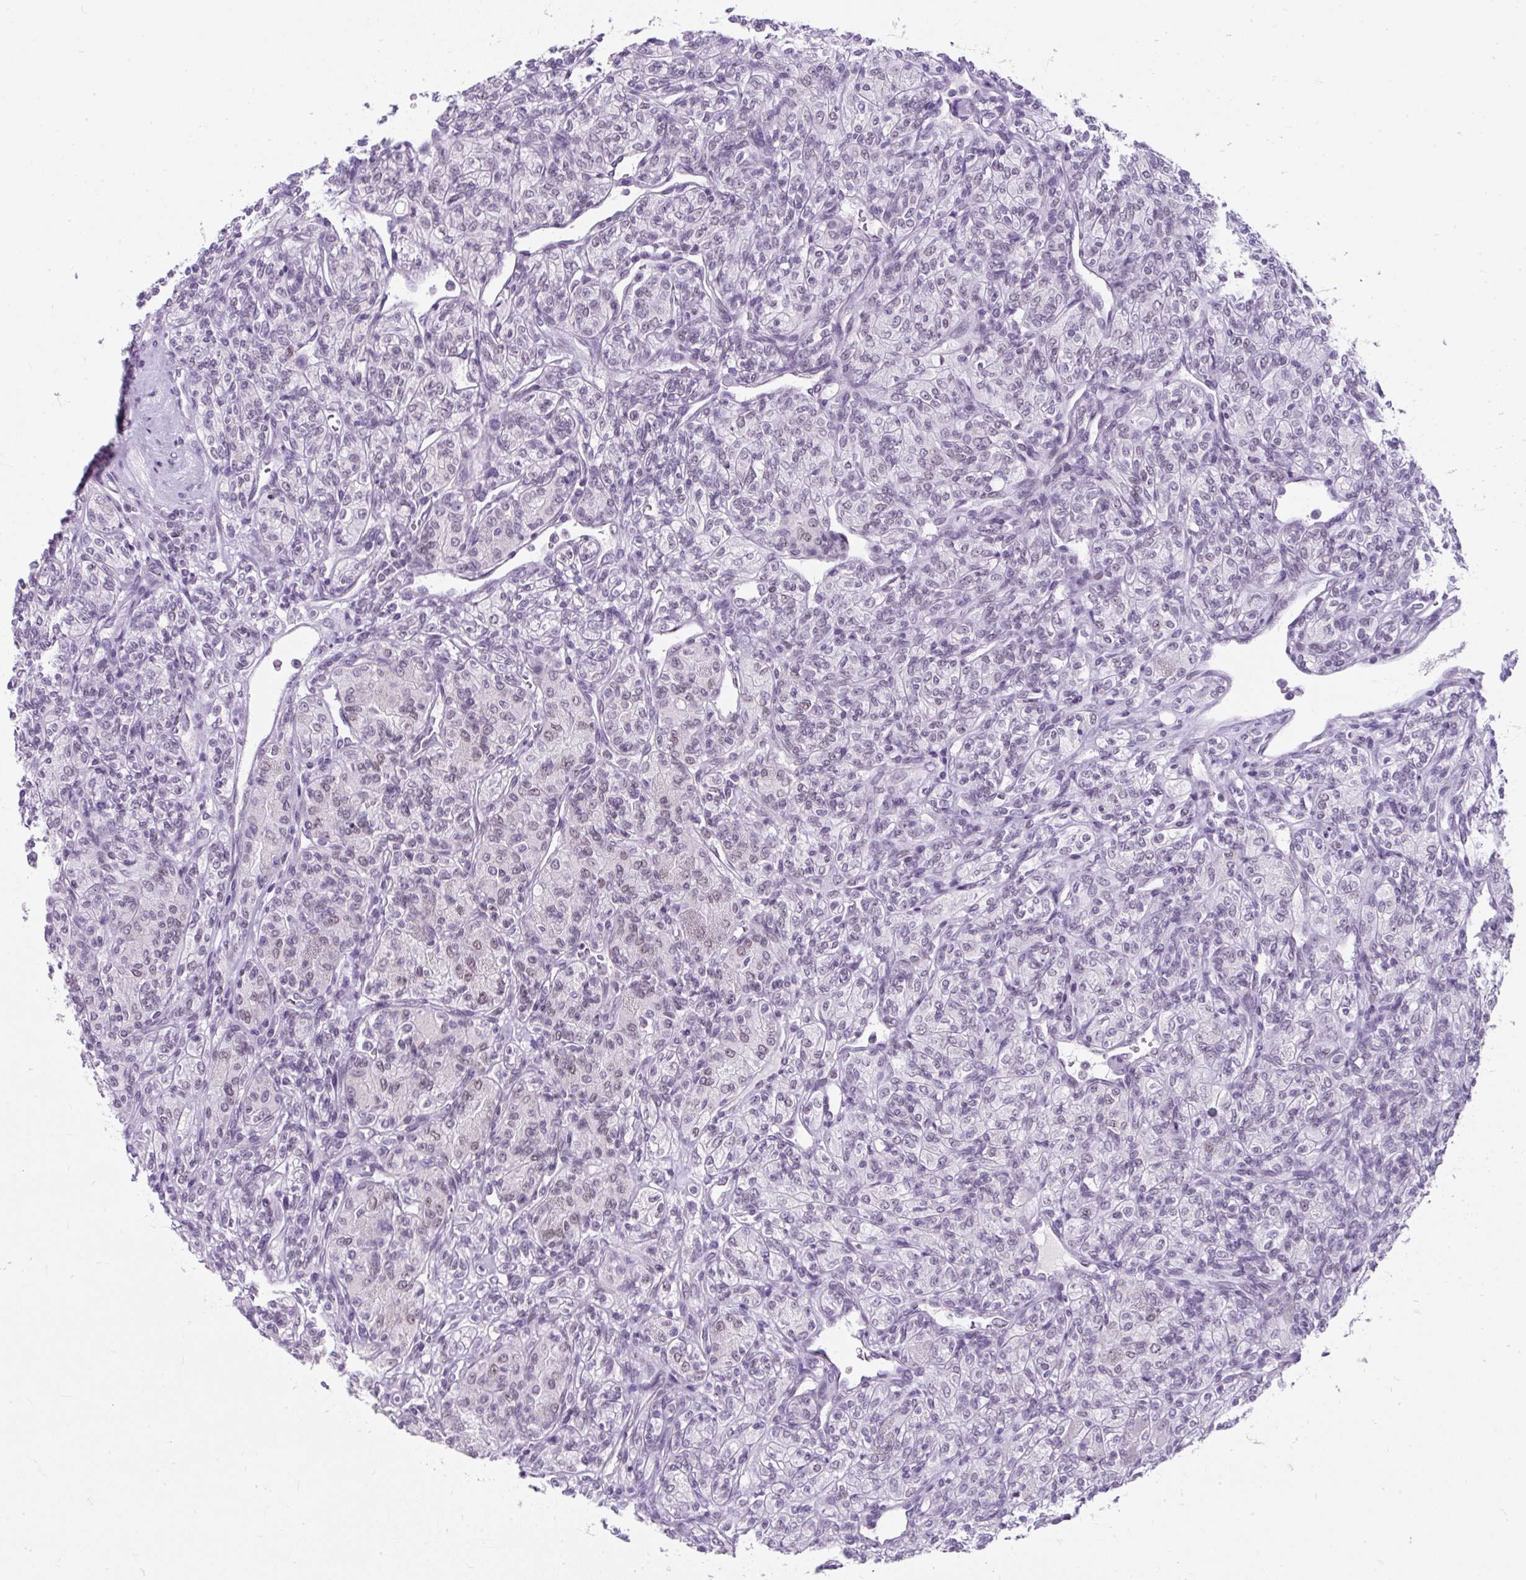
{"staining": {"intensity": "negative", "quantity": "none", "location": "none"}, "tissue": "renal cancer", "cell_type": "Tumor cells", "image_type": "cancer", "snomed": [{"axis": "morphology", "description": "Adenocarcinoma, NOS"}, {"axis": "topography", "description": "Kidney"}], "caption": "This histopathology image is of adenocarcinoma (renal) stained with immunohistochemistry to label a protein in brown with the nuclei are counter-stained blue. There is no positivity in tumor cells.", "gene": "PLCXD2", "patient": {"sex": "male", "age": 77}}